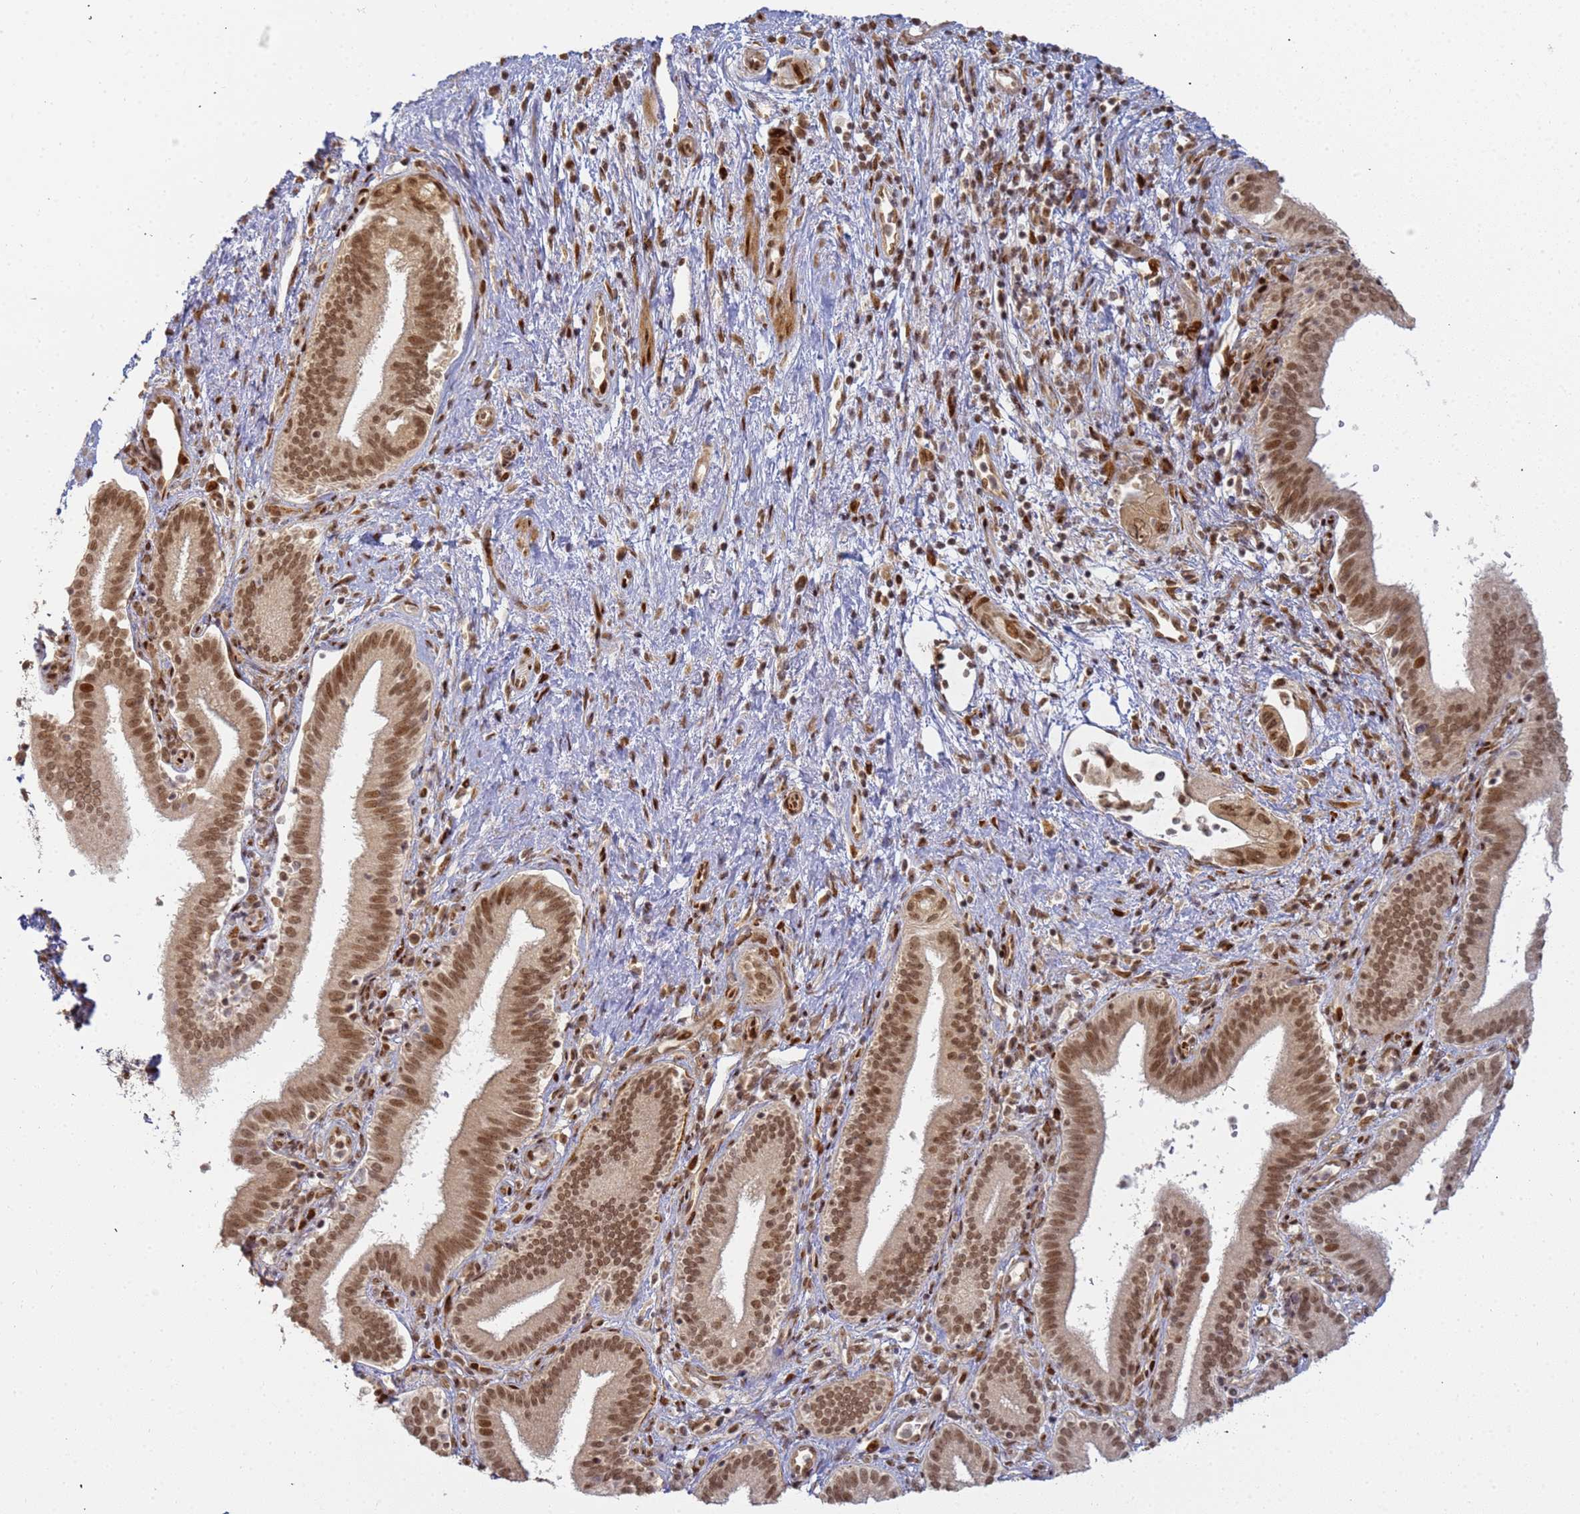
{"staining": {"intensity": "moderate", "quantity": ">75%", "location": "cytoplasmic/membranous,nuclear"}, "tissue": "pancreatic cancer", "cell_type": "Tumor cells", "image_type": "cancer", "snomed": [{"axis": "morphology", "description": "Adenocarcinoma, NOS"}, {"axis": "topography", "description": "Pancreas"}], "caption": "Protein analysis of pancreatic cancer tissue displays moderate cytoplasmic/membranous and nuclear staining in about >75% of tumor cells.", "gene": "ABCA2", "patient": {"sex": "female", "age": 73}}